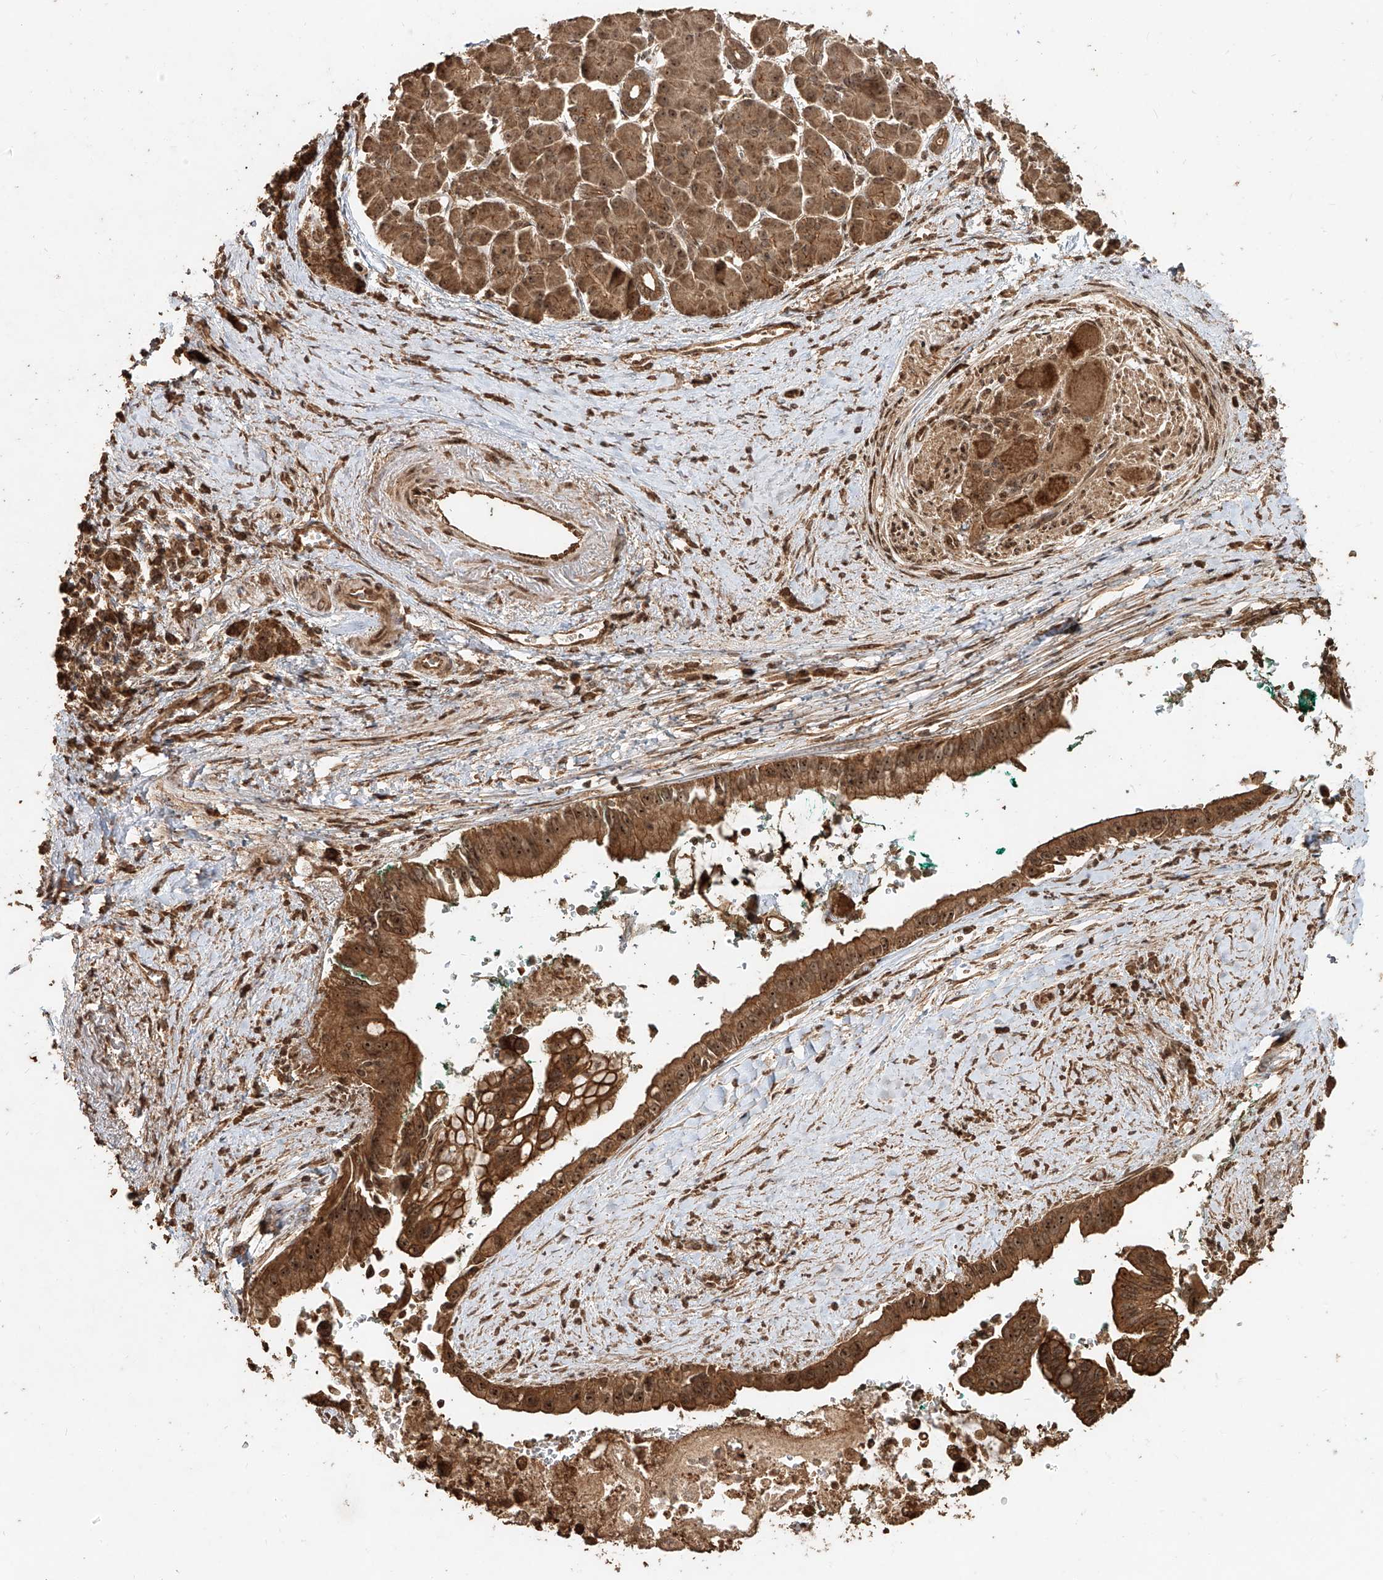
{"staining": {"intensity": "strong", "quantity": ">75%", "location": "cytoplasmic/membranous,nuclear"}, "tissue": "pancreatic cancer", "cell_type": "Tumor cells", "image_type": "cancer", "snomed": [{"axis": "morphology", "description": "Adenocarcinoma, NOS"}, {"axis": "topography", "description": "Pancreas"}], "caption": "Protein analysis of adenocarcinoma (pancreatic) tissue reveals strong cytoplasmic/membranous and nuclear staining in about >75% of tumor cells.", "gene": "ZNF660", "patient": {"sex": "male", "age": 78}}